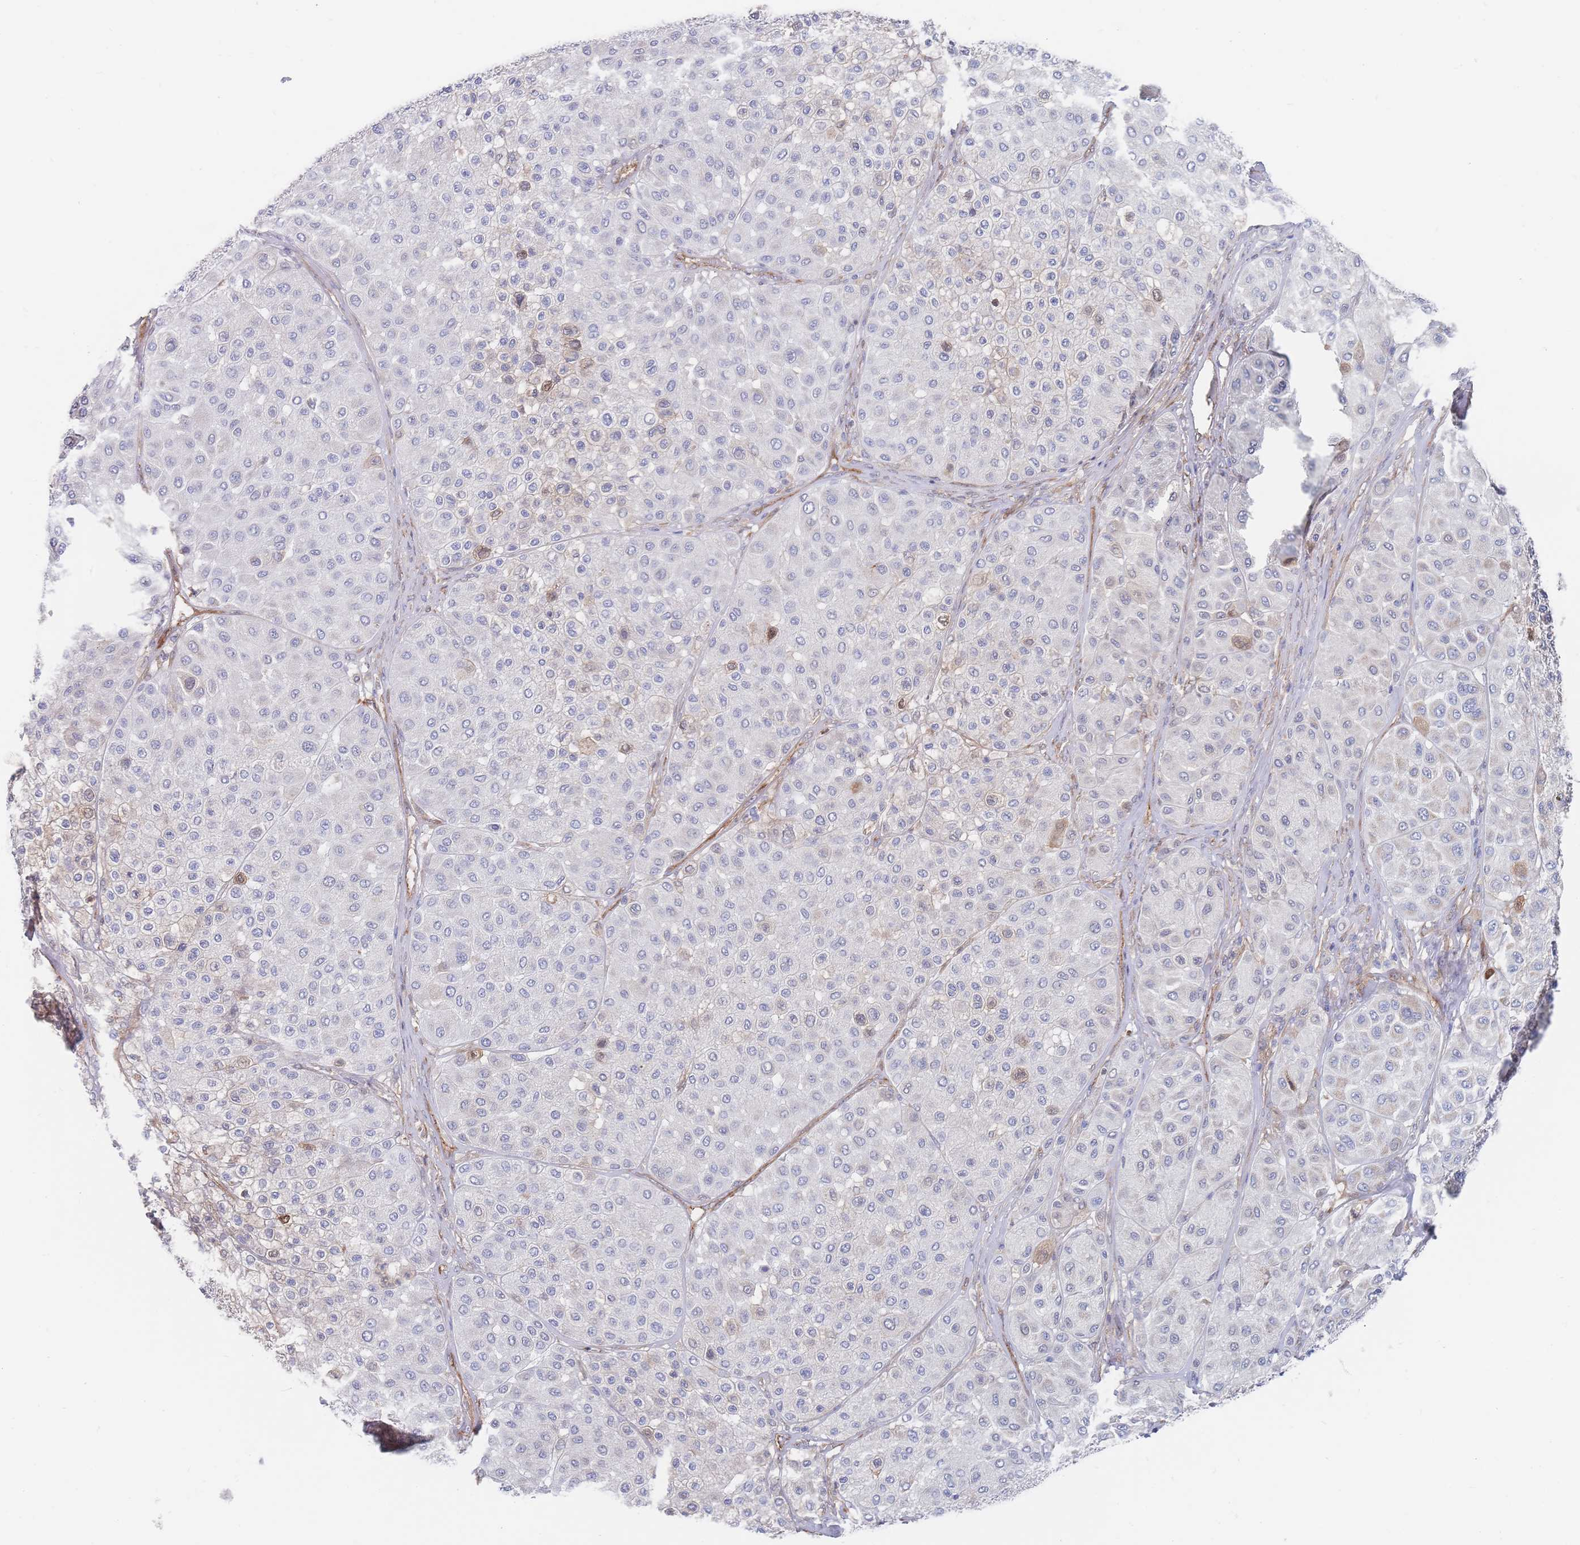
{"staining": {"intensity": "negative", "quantity": "none", "location": "none"}, "tissue": "melanoma", "cell_type": "Tumor cells", "image_type": "cancer", "snomed": [{"axis": "morphology", "description": "Malignant melanoma, Metastatic site"}, {"axis": "topography", "description": "Smooth muscle"}], "caption": "Melanoma stained for a protein using IHC demonstrates no positivity tumor cells.", "gene": "G6PC1", "patient": {"sex": "male", "age": 41}}